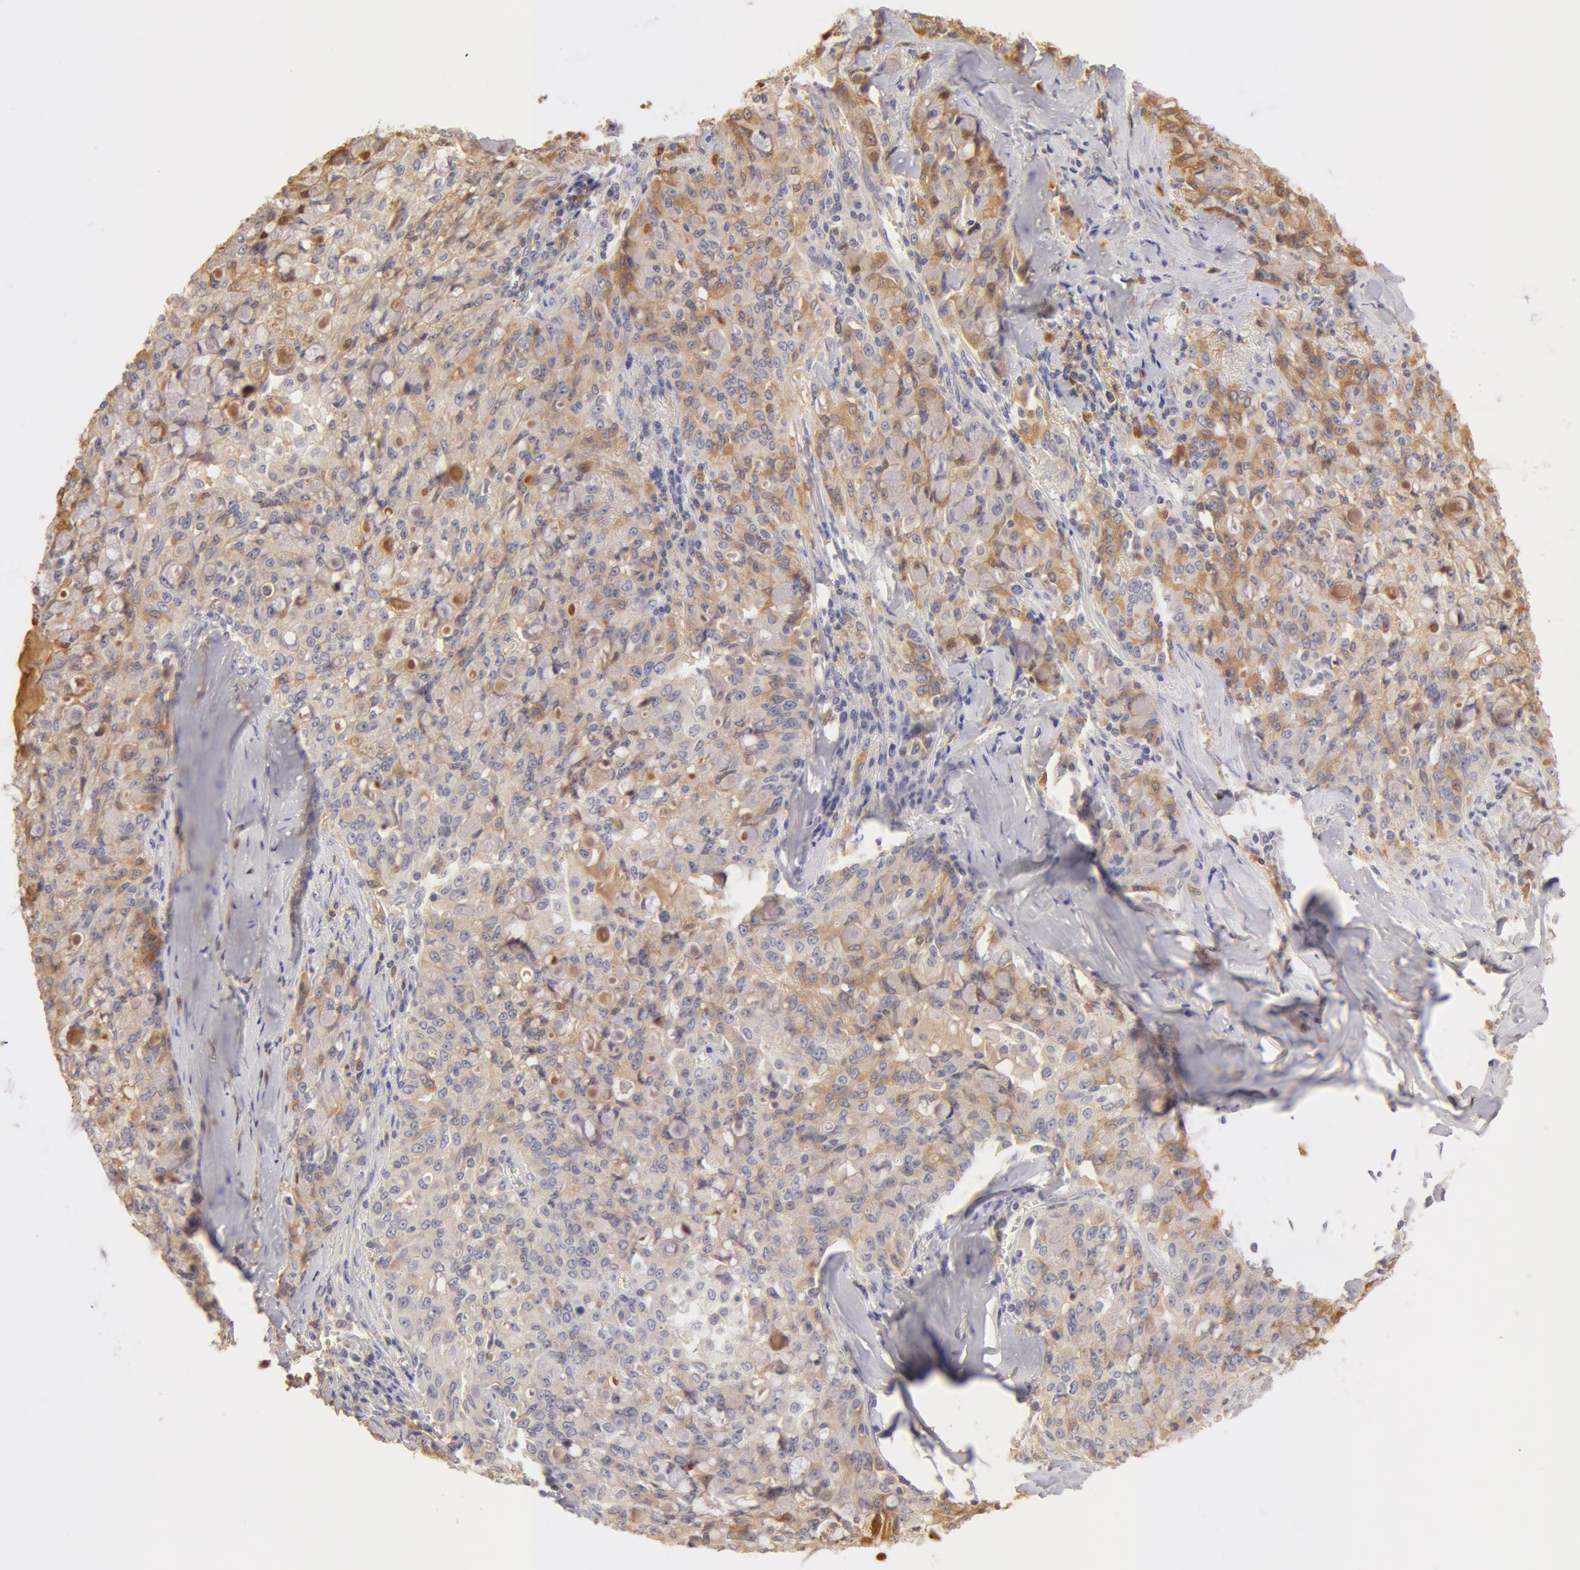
{"staining": {"intensity": "moderate", "quantity": "25%-75%", "location": "cytoplasmic/membranous"}, "tissue": "lung cancer", "cell_type": "Tumor cells", "image_type": "cancer", "snomed": [{"axis": "morphology", "description": "Adenocarcinoma, NOS"}, {"axis": "topography", "description": "Lung"}], "caption": "A histopathology image of human lung adenocarcinoma stained for a protein exhibits moderate cytoplasmic/membranous brown staining in tumor cells.", "gene": "TF", "patient": {"sex": "female", "age": 44}}